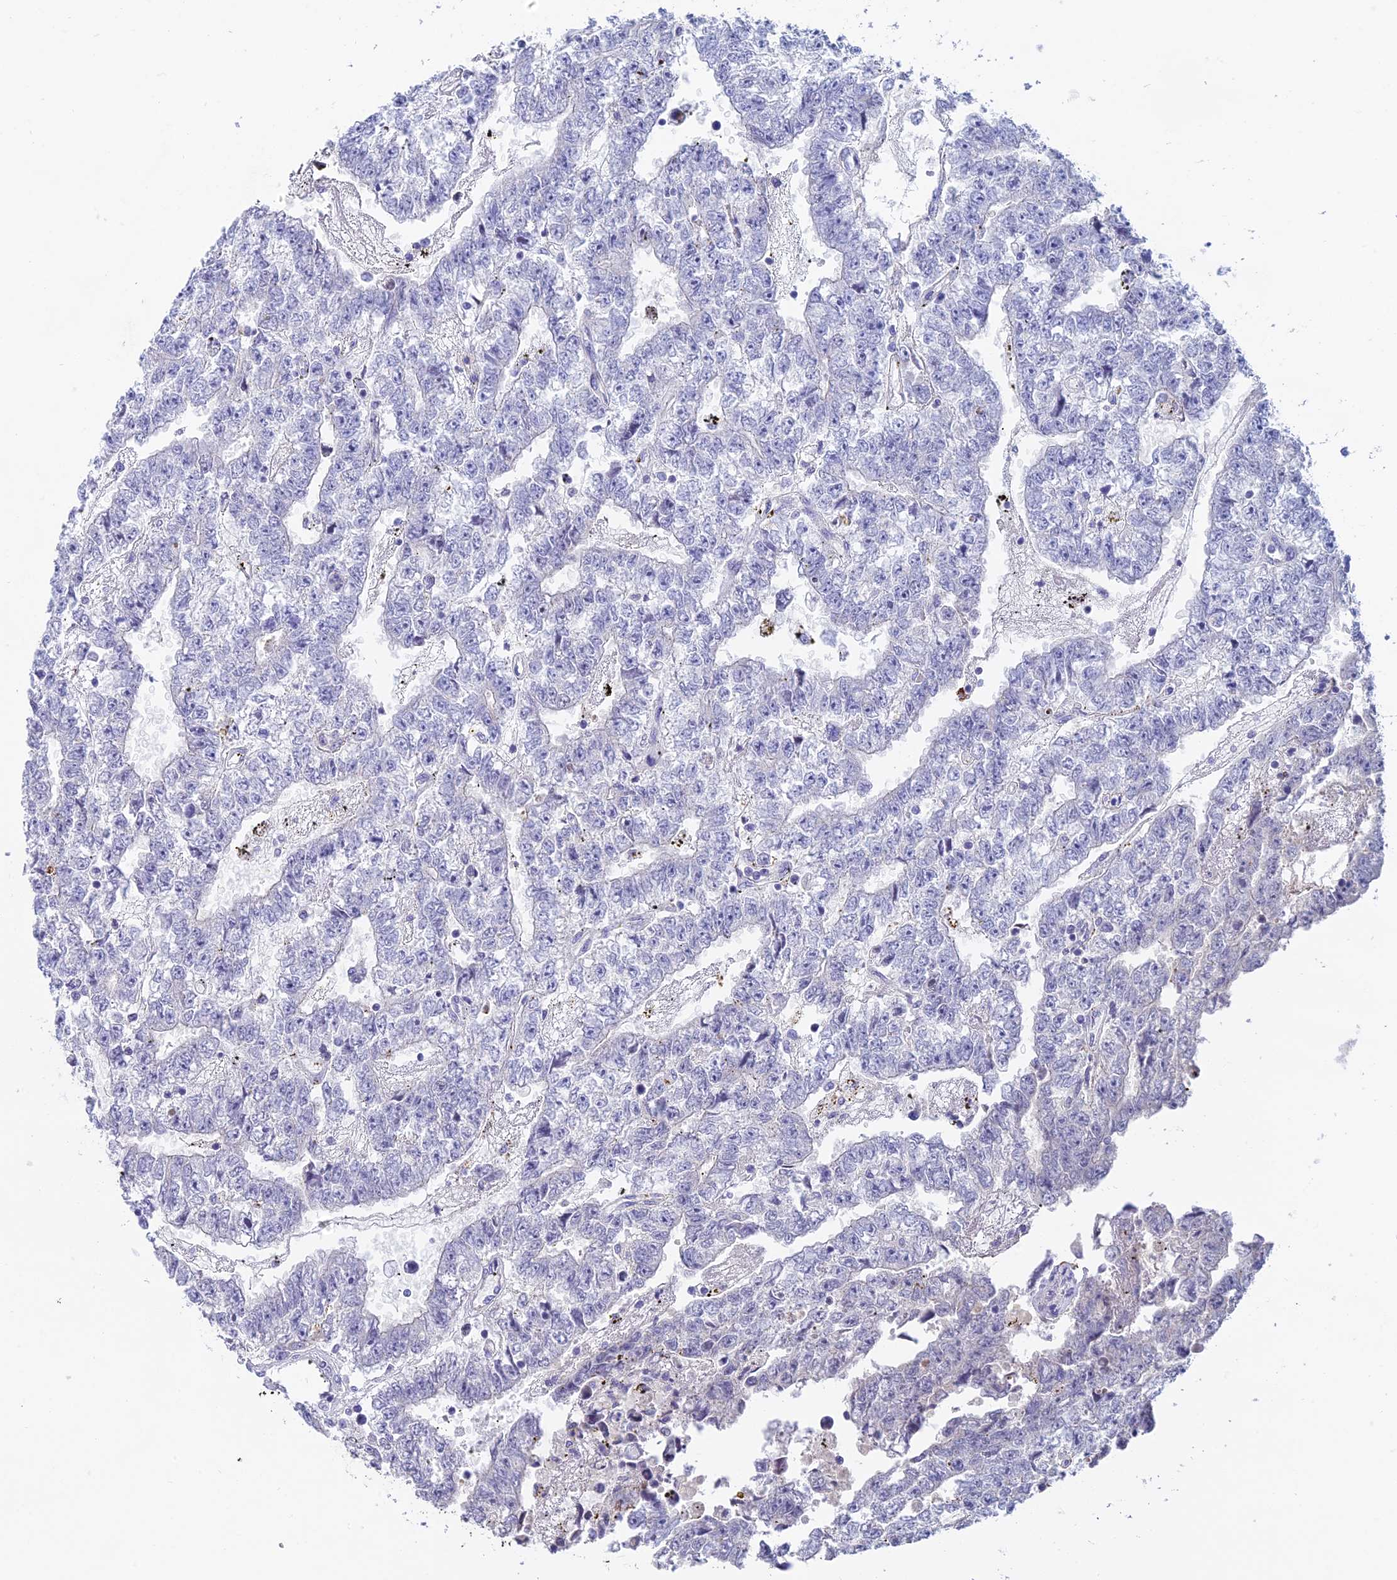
{"staining": {"intensity": "negative", "quantity": "none", "location": "none"}, "tissue": "testis cancer", "cell_type": "Tumor cells", "image_type": "cancer", "snomed": [{"axis": "morphology", "description": "Carcinoma, Embryonal, NOS"}, {"axis": "topography", "description": "Testis"}], "caption": "The image shows no staining of tumor cells in testis cancer (embryonal carcinoma).", "gene": "REXO5", "patient": {"sex": "male", "age": 25}}